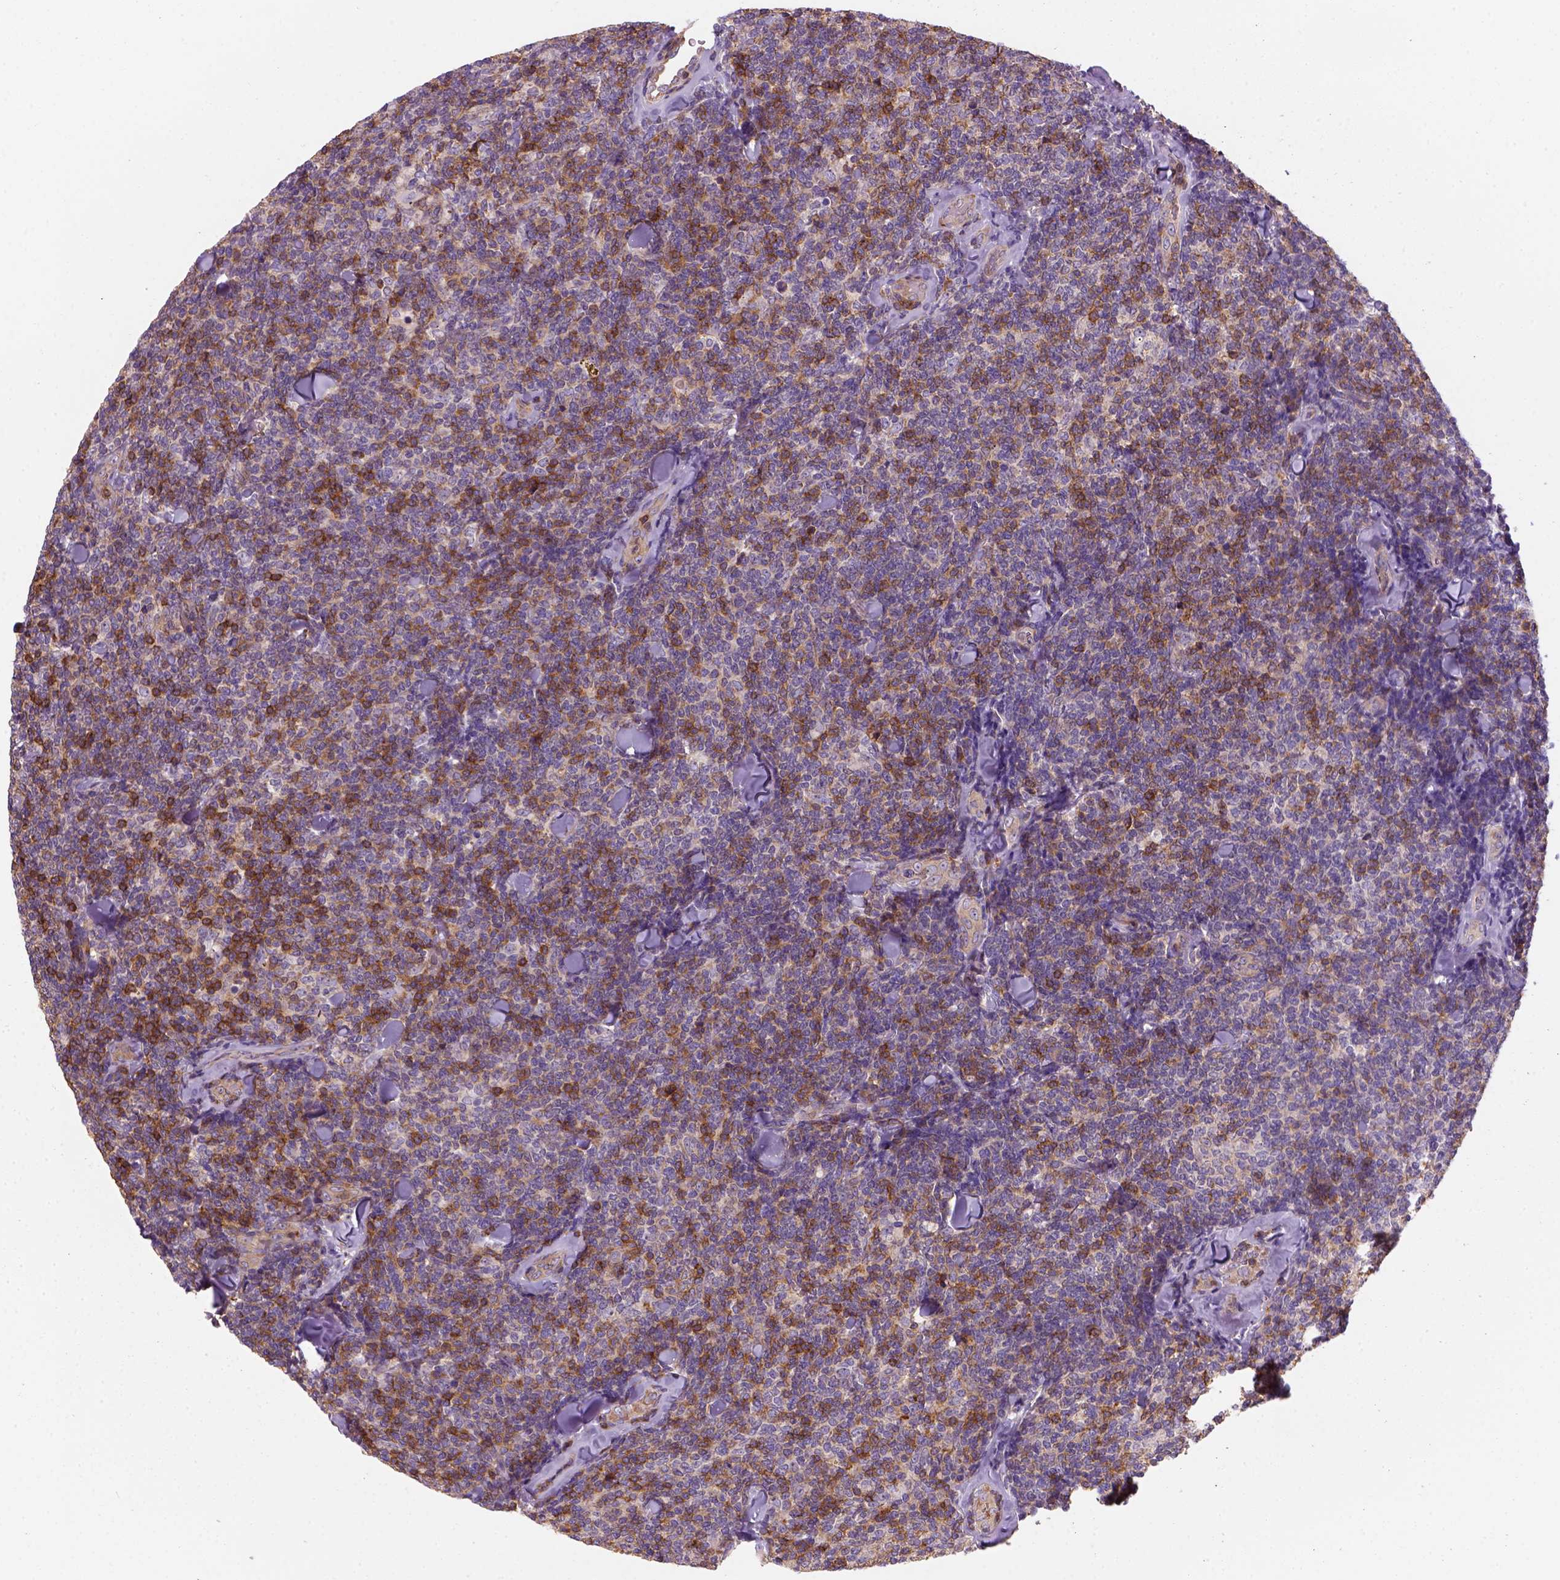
{"staining": {"intensity": "strong", "quantity": "25%-75%", "location": "cytoplasmic/membranous"}, "tissue": "lymphoma", "cell_type": "Tumor cells", "image_type": "cancer", "snomed": [{"axis": "morphology", "description": "Malignant lymphoma, non-Hodgkin's type, Low grade"}, {"axis": "topography", "description": "Lymph node"}], "caption": "This micrograph reveals immunohistochemistry staining of lymphoma, with high strong cytoplasmic/membranous staining in approximately 25%-75% of tumor cells.", "gene": "GPRC5D", "patient": {"sex": "female", "age": 56}}